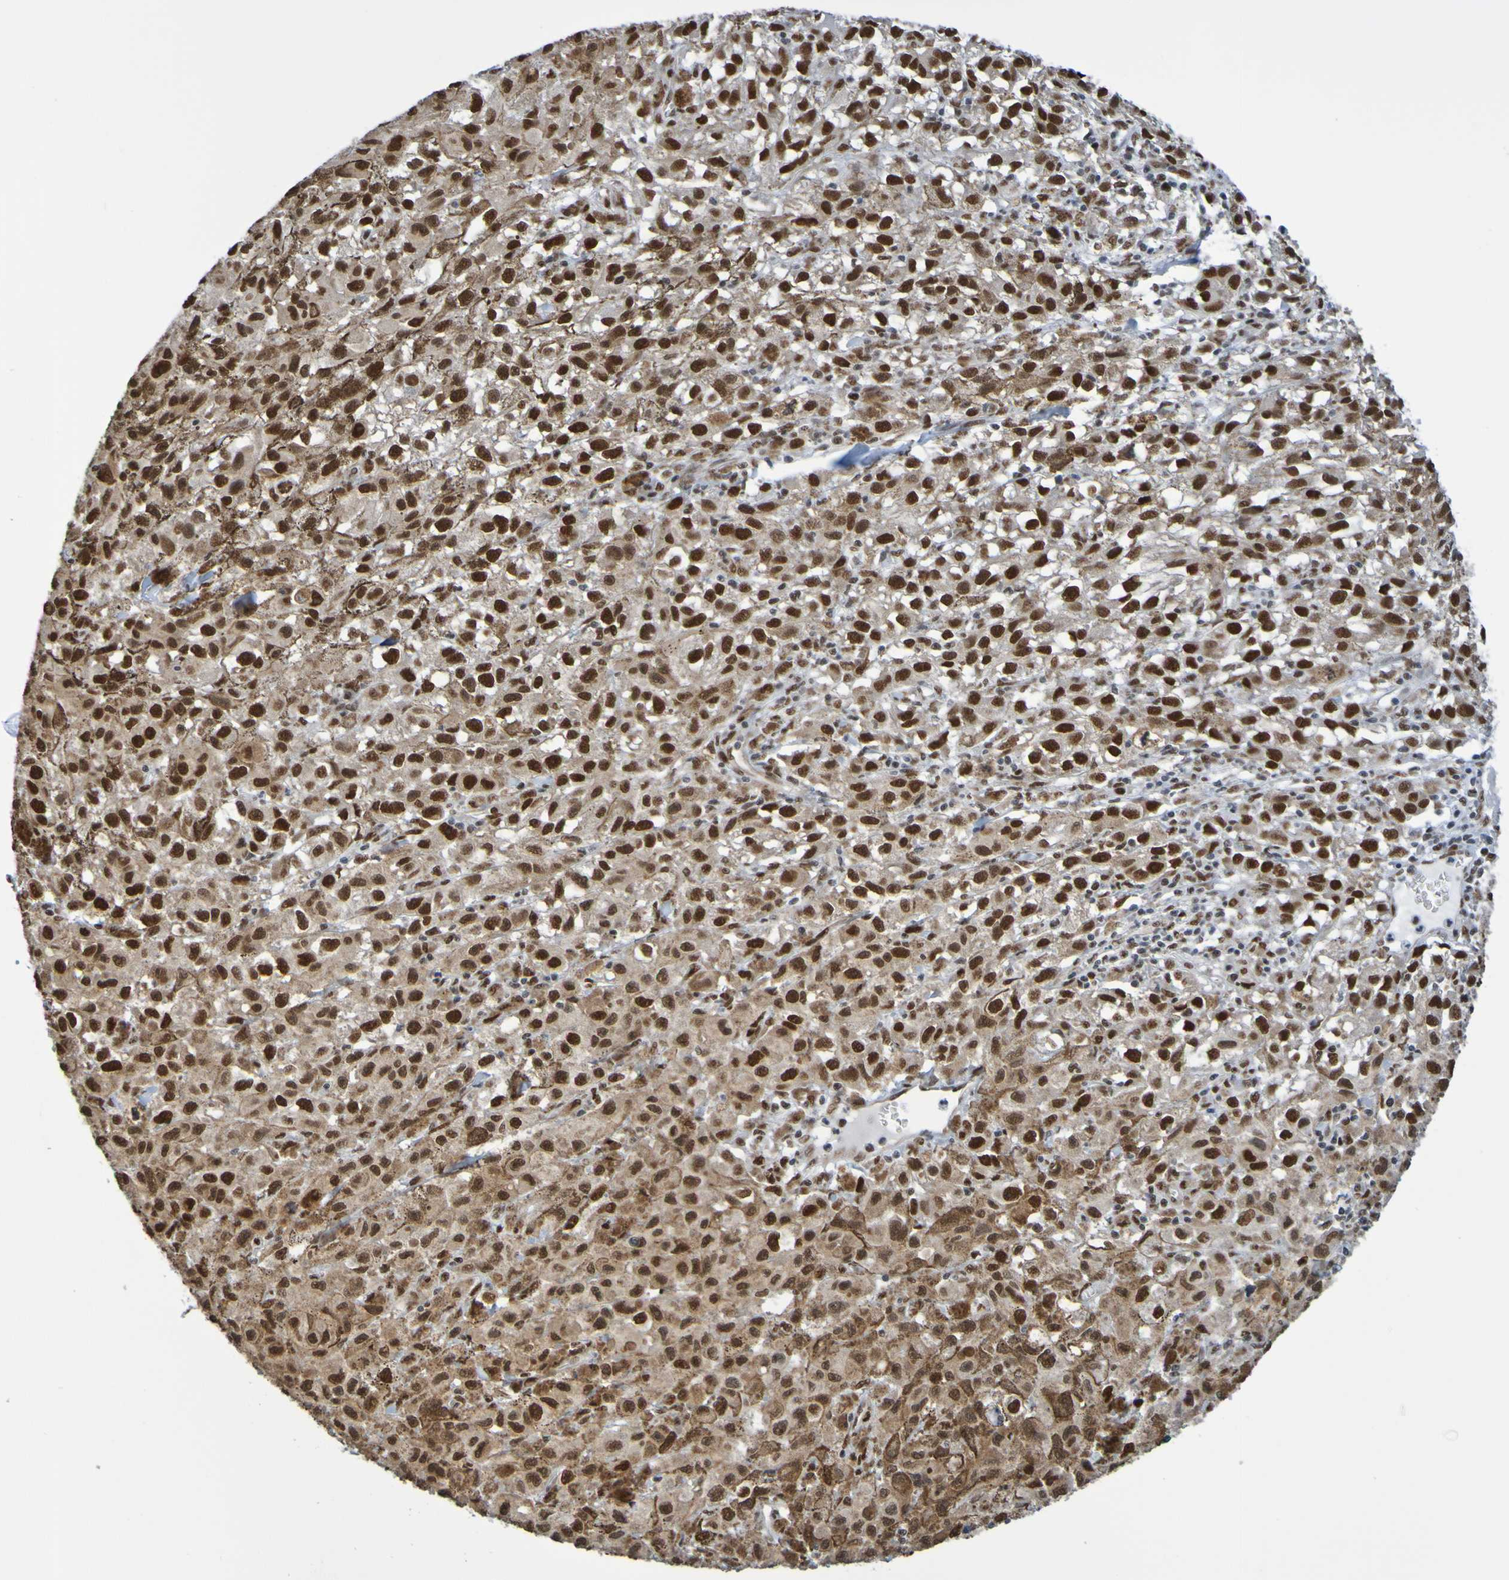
{"staining": {"intensity": "strong", "quantity": ">75%", "location": "nuclear"}, "tissue": "melanoma", "cell_type": "Tumor cells", "image_type": "cancer", "snomed": [{"axis": "morphology", "description": "Malignant melanoma, NOS"}, {"axis": "topography", "description": "Skin"}], "caption": "DAB immunohistochemical staining of human malignant melanoma shows strong nuclear protein expression in approximately >75% of tumor cells.", "gene": "HDAC2", "patient": {"sex": "female", "age": 104}}